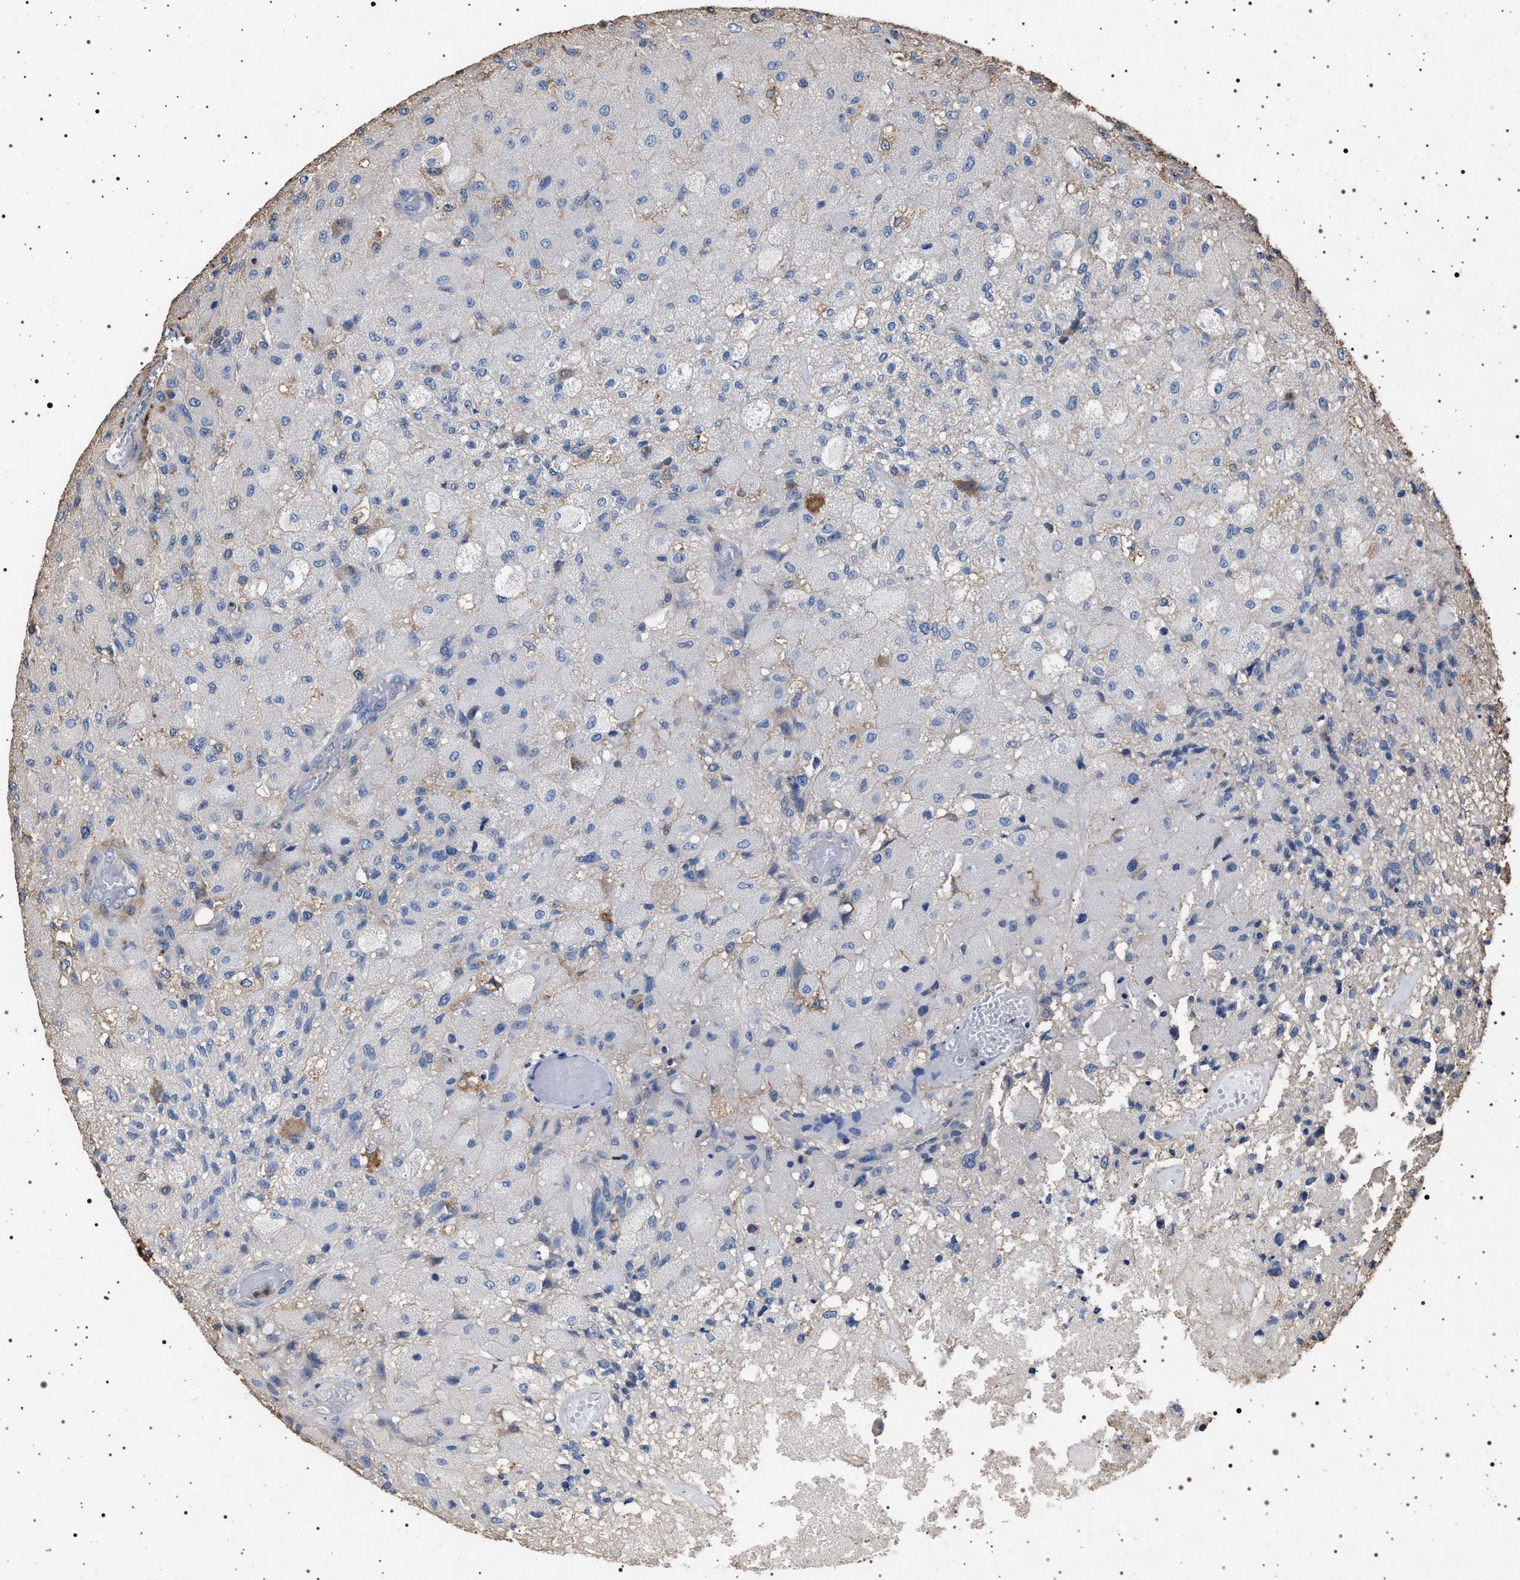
{"staining": {"intensity": "negative", "quantity": "none", "location": "none"}, "tissue": "glioma", "cell_type": "Tumor cells", "image_type": "cancer", "snomed": [{"axis": "morphology", "description": "Normal tissue, NOS"}, {"axis": "morphology", "description": "Glioma, malignant, High grade"}, {"axis": "topography", "description": "Cerebral cortex"}], "caption": "Tumor cells show no significant expression in malignant high-grade glioma.", "gene": "SMAP2", "patient": {"sex": "male", "age": 77}}